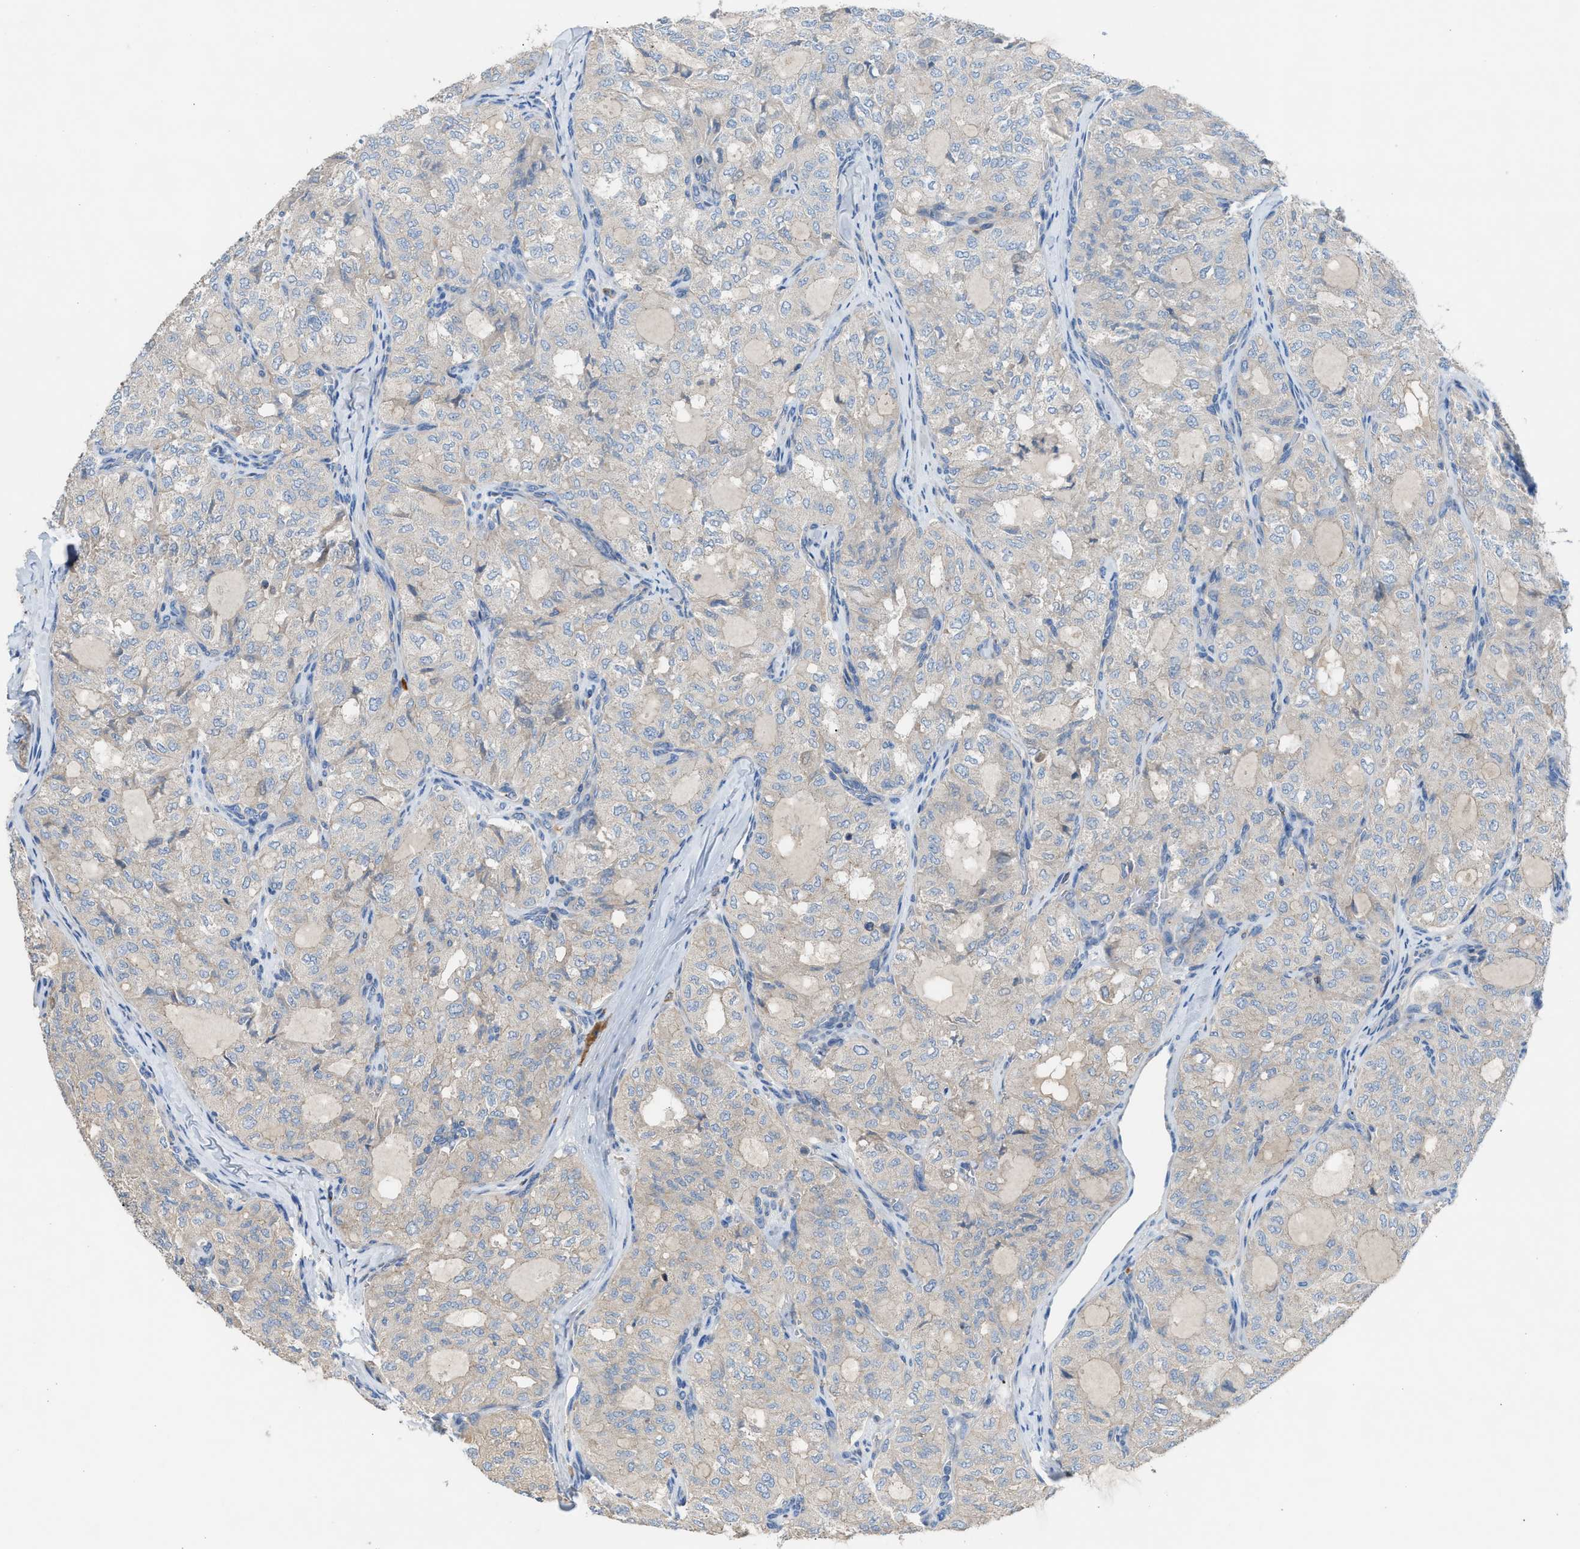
{"staining": {"intensity": "negative", "quantity": "none", "location": "none"}, "tissue": "thyroid cancer", "cell_type": "Tumor cells", "image_type": "cancer", "snomed": [{"axis": "morphology", "description": "Follicular adenoma carcinoma, NOS"}, {"axis": "topography", "description": "Thyroid gland"}], "caption": "Micrograph shows no protein positivity in tumor cells of follicular adenoma carcinoma (thyroid) tissue.", "gene": "AOAH", "patient": {"sex": "male", "age": 75}}